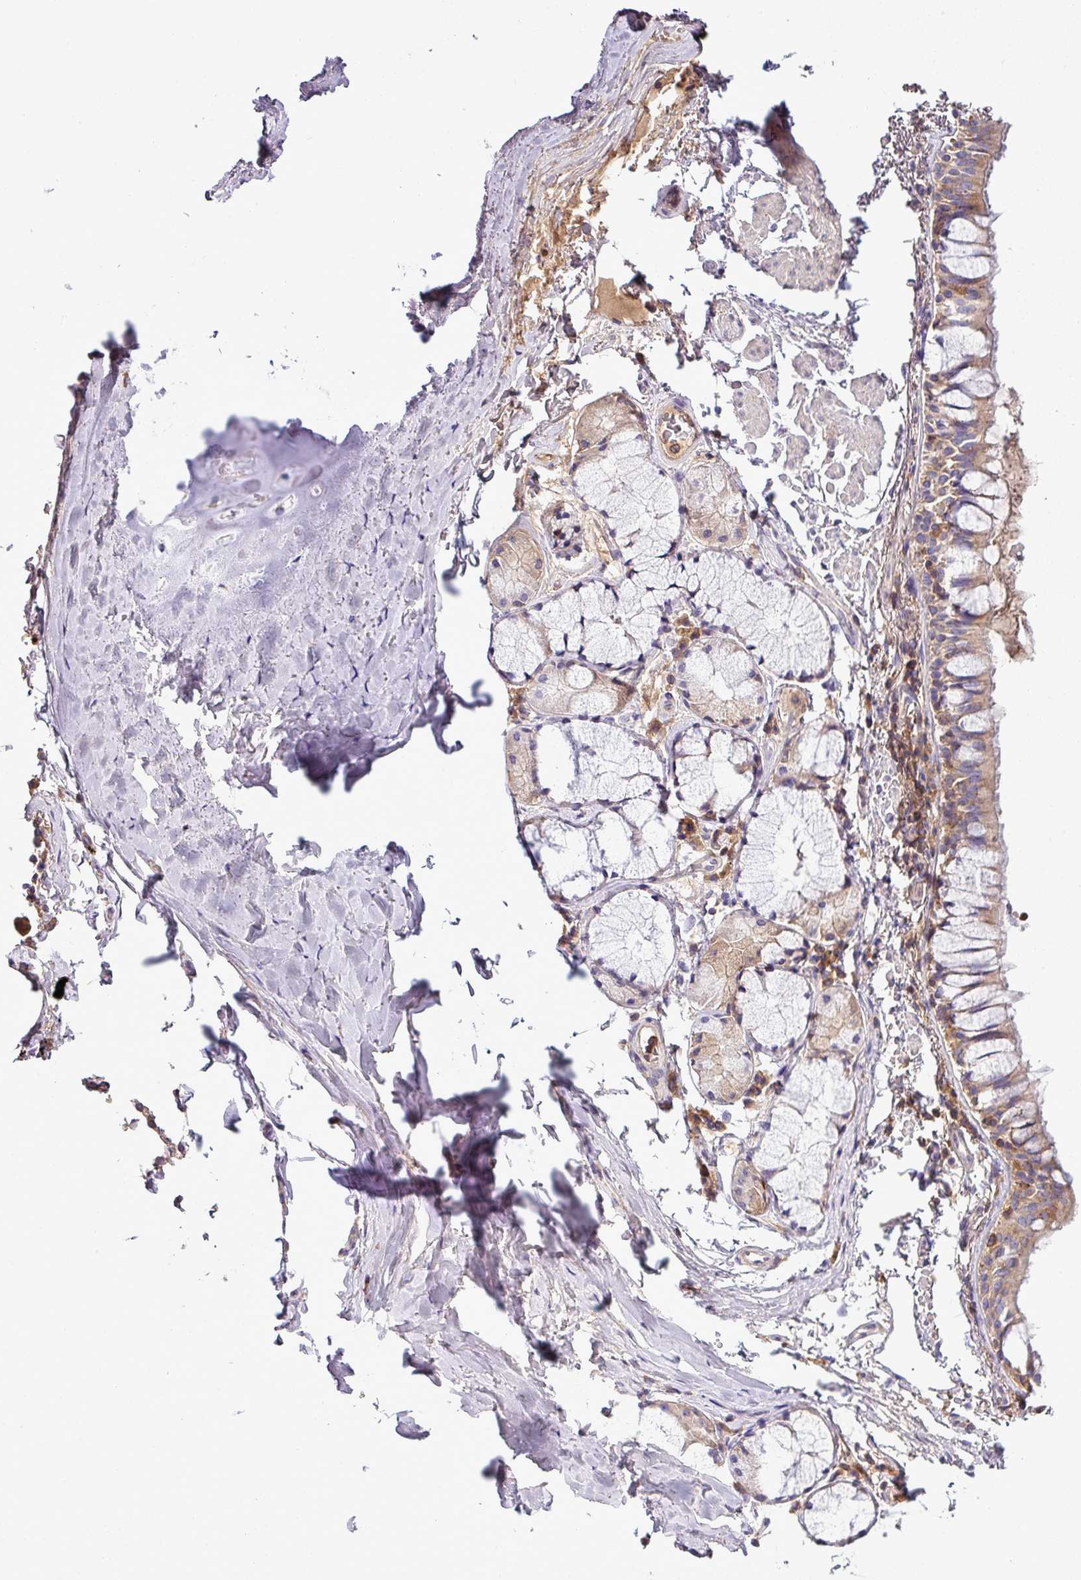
{"staining": {"intensity": "moderate", "quantity": ">75%", "location": "cytoplasmic/membranous"}, "tissue": "bronchus", "cell_type": "Respiratory epithelial cells", "image_type": "normal", "snomed": [{"axis": "morphology", "description": "Normal tissue, NOS"}, {"axis": "topography", "description": "Bronchus"}], "caption": "This is a photomicrograph of immunohistochemistry (IHC) staining of benign bronchus, which shows moderate positivity in the cytoplasmic/membranous of respiratory epithelial cells.", "gene": "LRRC74B", "patient": {"sex": "male", "age": 70}}